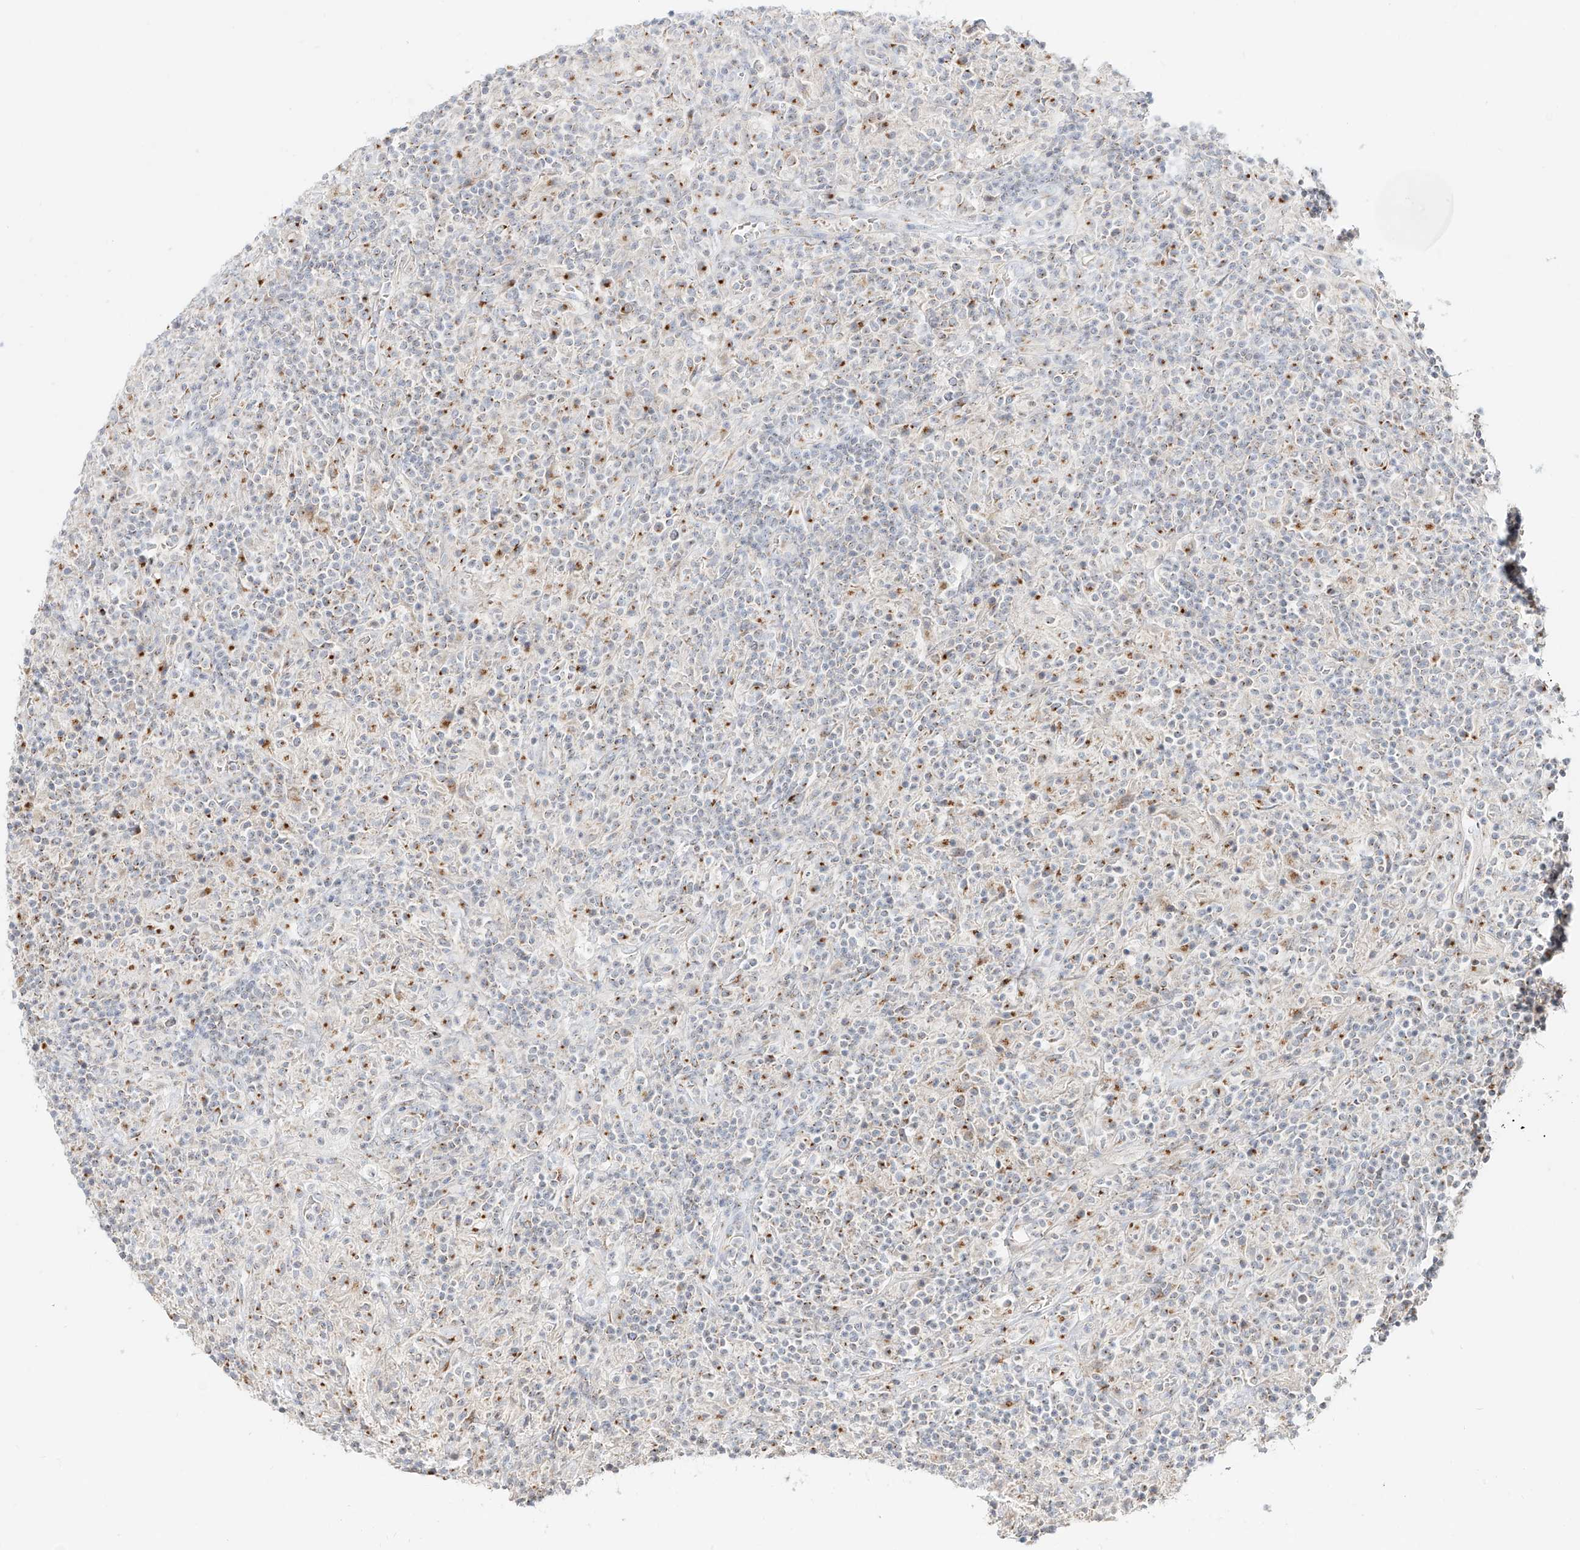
{"staining": {"intensity": "negative", "quantity": "none", "location": "none"}, "tissue": "lymphoma", "cell_type": "Tumor cells", "image_type": "cancer", "snomed": [{"axis": "morphology", "description": "Hodgkin's disease, NOS"}, {"axis": "topography", "description": "Lymph node"}], "caption": "High power microscopy histopathology image of an immunohistochemistry micrograph of Hodgkin's disease, revealing no significant positivity in tumor cells.", "gene": "BSDC1", "patient": {"sex": "male", "age": 70}}